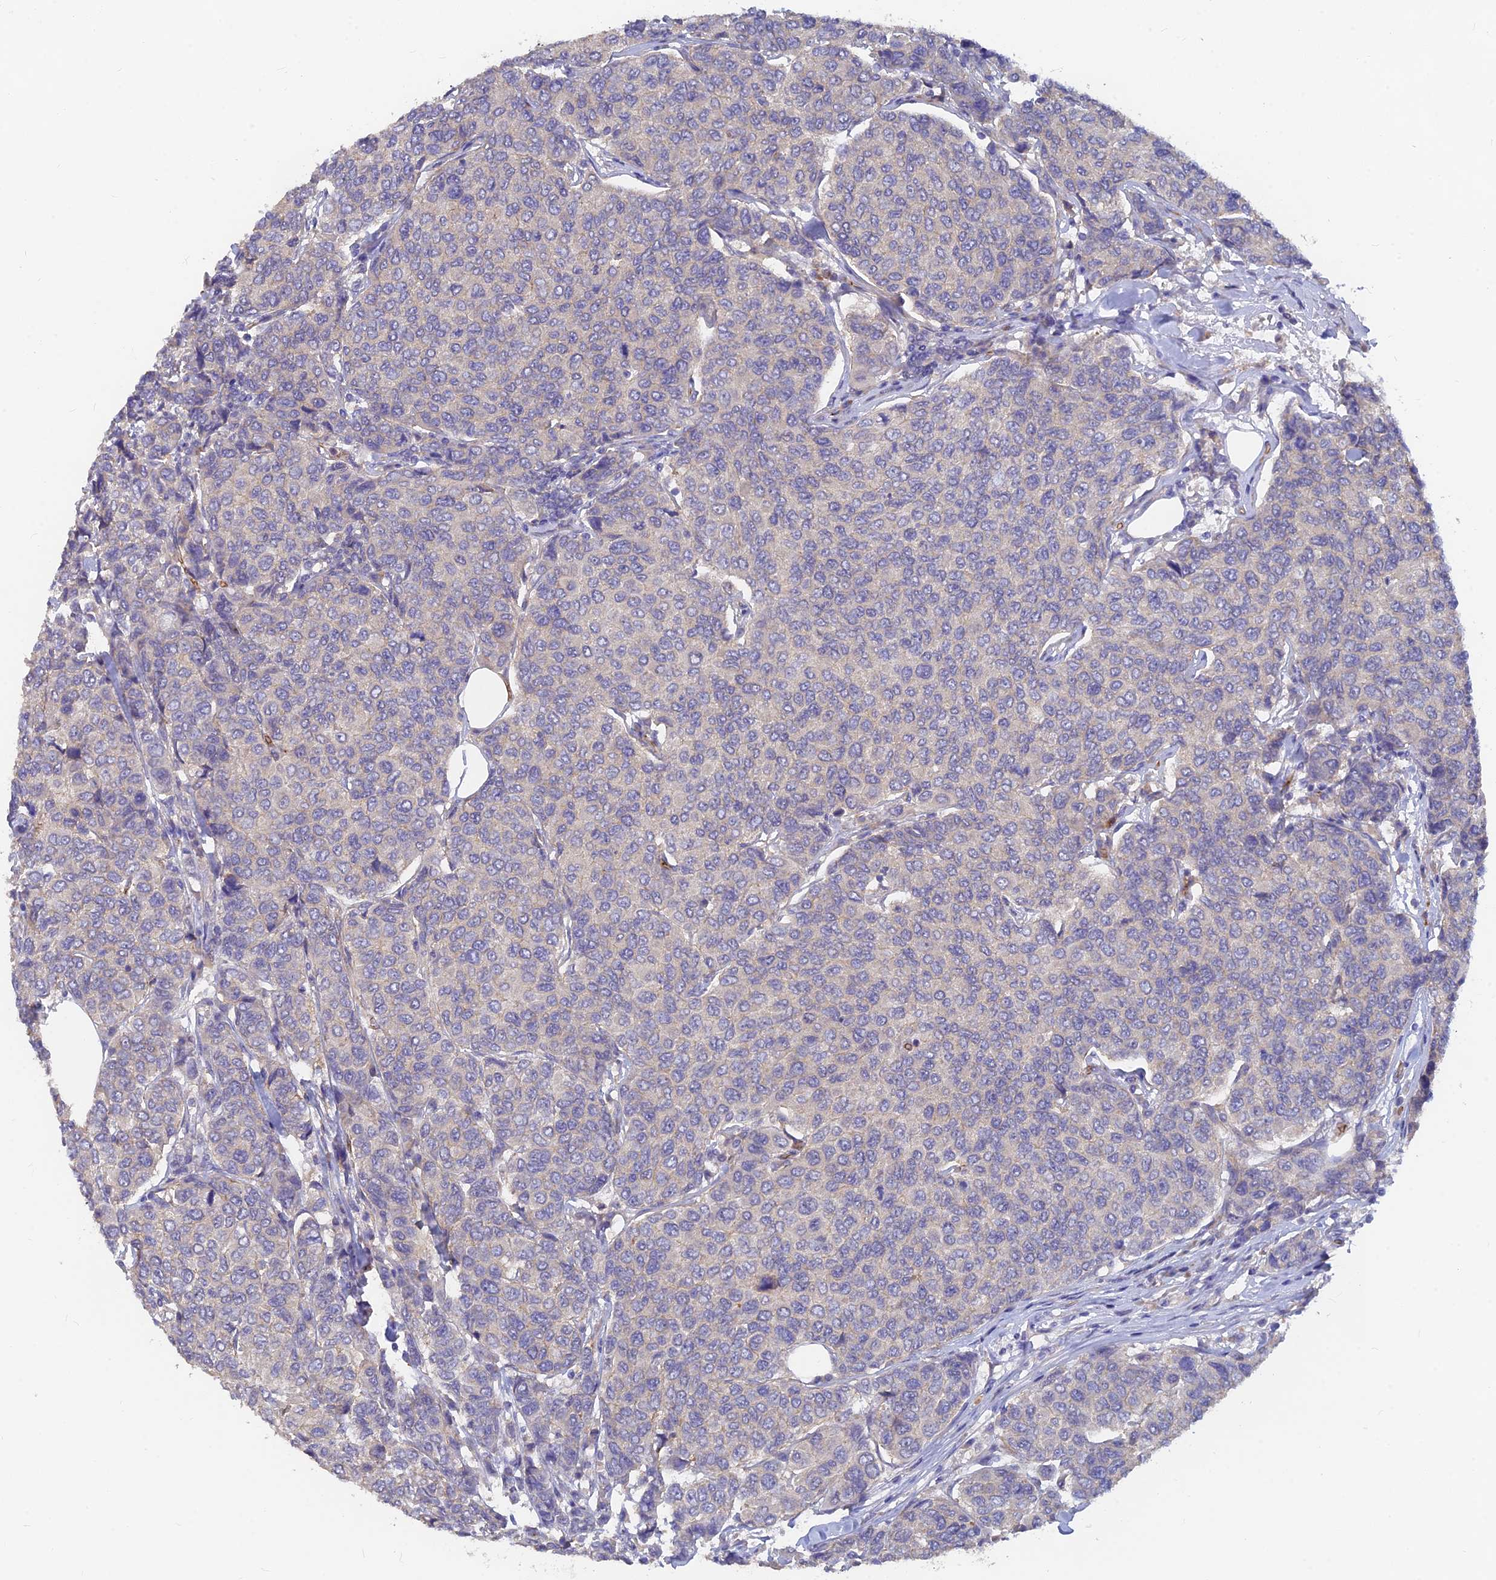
{"staining": {"intensity": "negative", "quantity": "none", "location": "none"}, "tissue": "breast cancer", "cell_type": "Tumor cells", "image_type": "cancer", "snomed": [{"axis": "morphology", "description": "Duct carcinoma"}, {"axis": "topography", "description": "Breast"}], "caption": "A high-resolution micrograph shows immunohistochemistry staining of breast intraductal carcinoma, which demonstrates no significant positivity in tumor cells.", "gene": "ARRDC1", "patient": {"sex": "female", "age": 55}}